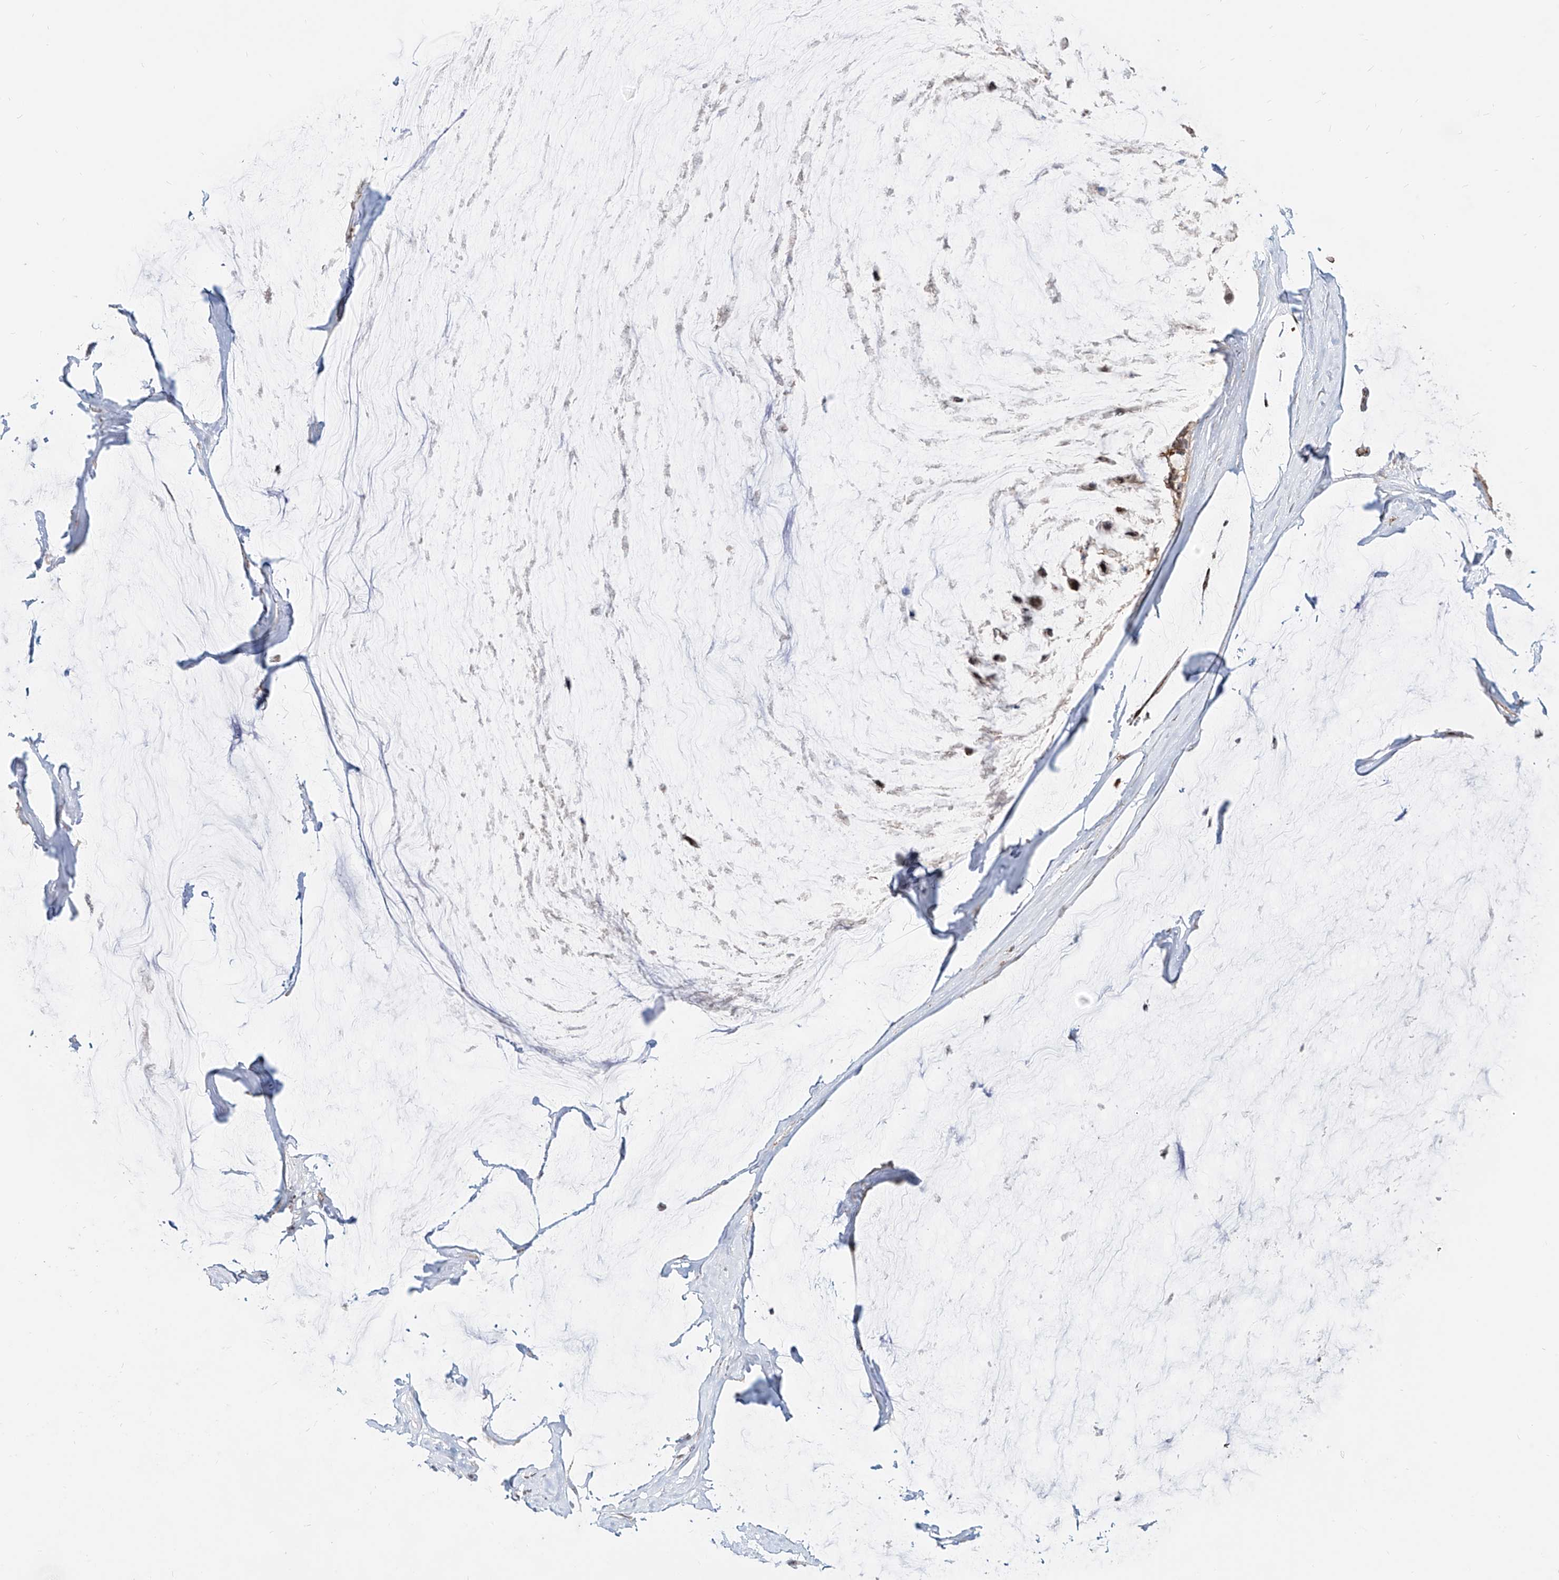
{"staining": {"intensity": "moderate", "quantity": ">75%", "location": "cytoplasmic/membranous,nuclear"}, "tissue": "ovarian cancer", "cell_type": "Tumor cells", "image_type": "cancer", "snomed": [{"axis": "morphology", "description": "Cystadenocarcinoma, mucinous, NOS"}, {"axis": "topography", "description": "Ovary"}], "caption": "A photomicrograph of ovarian mucinous cystadenocarcinoma stained for a protein displays moderate cytoplasmic/membranous and nuclear brown staining in tumor cells.", "gene": "ZNF710", "patient": {"sex": "female", "age": 39}}